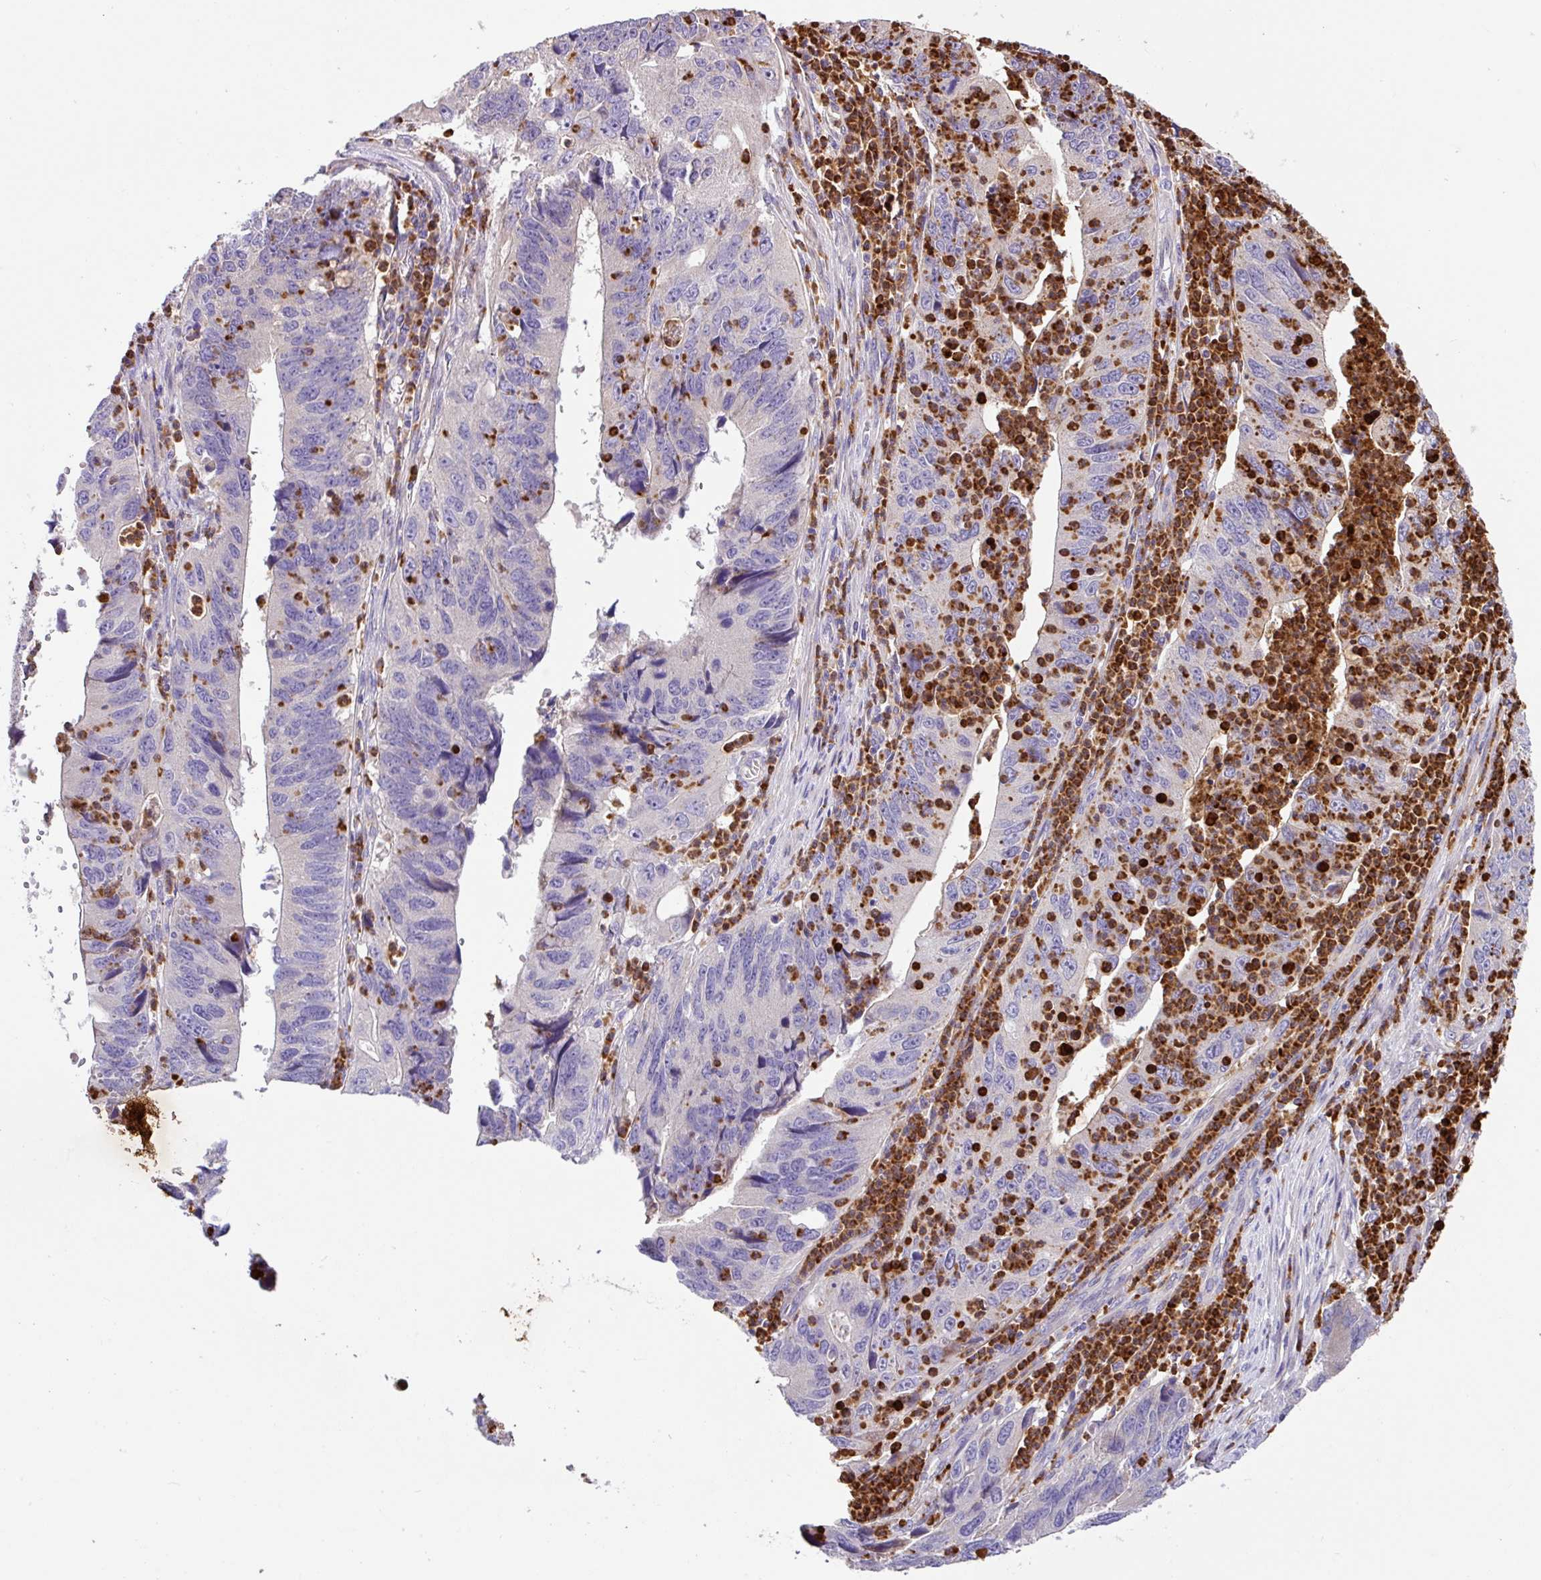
{"staining": {"intensity": "negative", "quantity": "none", "location": "none"}, "tissue": "stomach cancer", "cell_type": "Tumor cells", "image_type": "cancer", "snomed": [{"axis": "morphology", "description": "Adenocarcinoma, NOS"}, {"axis": "topography", "description": "Stomach"}], "caption": "The photomicrograph demonstrates no significant positivity in tumor cells of adenocarcinoma (stomach).", "gene": "CRISP3", "patient": {"sex": "male", "age": 59}}